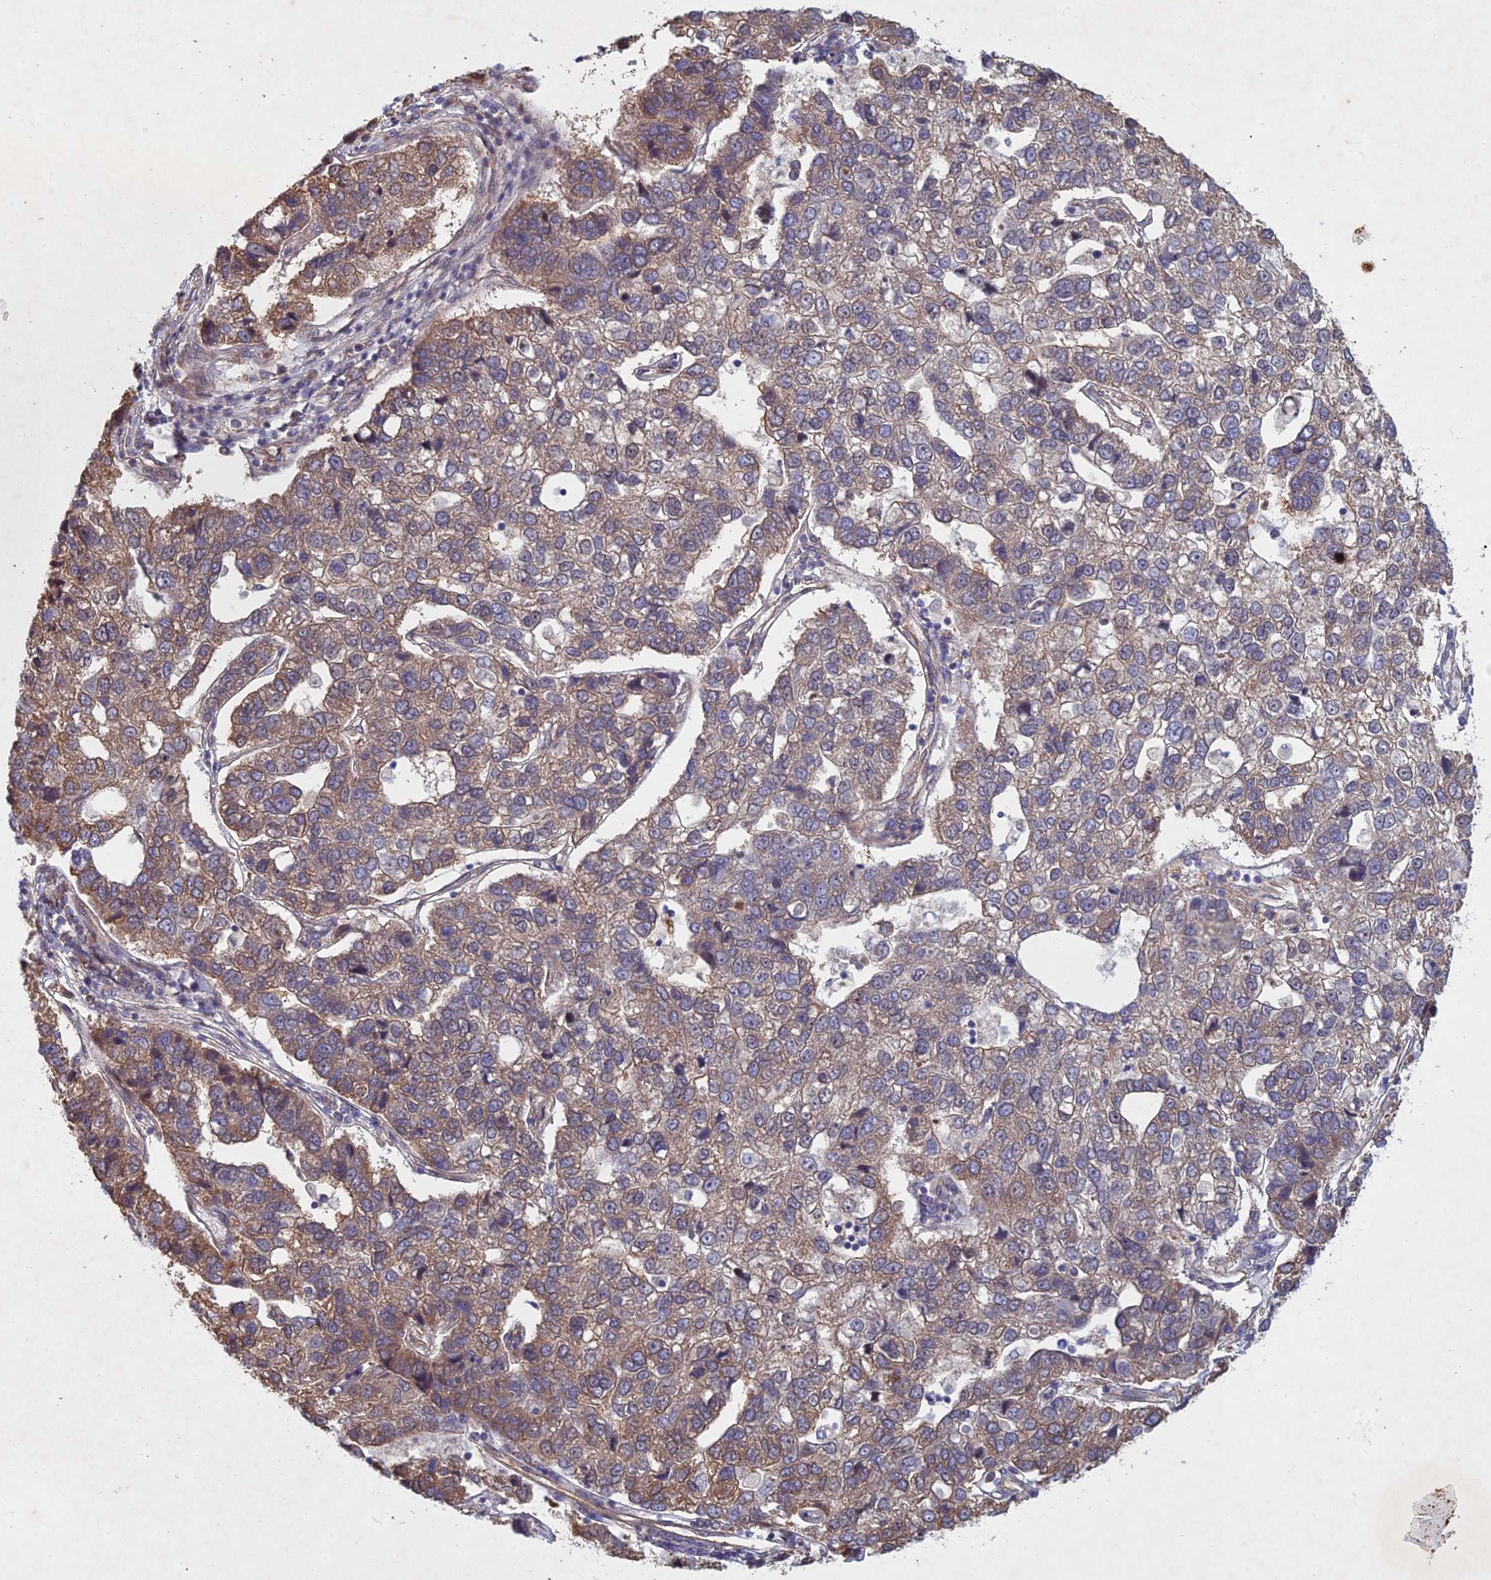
{"staining": {"intensity": "weak", "quantity": ">75%", "location": "cytoplasmic/membranous"}, "tissue": "pancreatic cancer", "cell_type": "Tumor cells", "image_type": "cancer", "snomed": [{"axis": "morphology", "description": "Adenocarcinoma, NOS"}, {"axis": "topography", "description": "Pancreas"}], "caption": "Protein staining of pancreatic cancer (adenocarcinoma) tissue exhibits weak cytoplasmic/membranous expression in about >75% of tumor cells.", "gene": "PTHLH", "patient": {"sex": "female", "age": 61}}